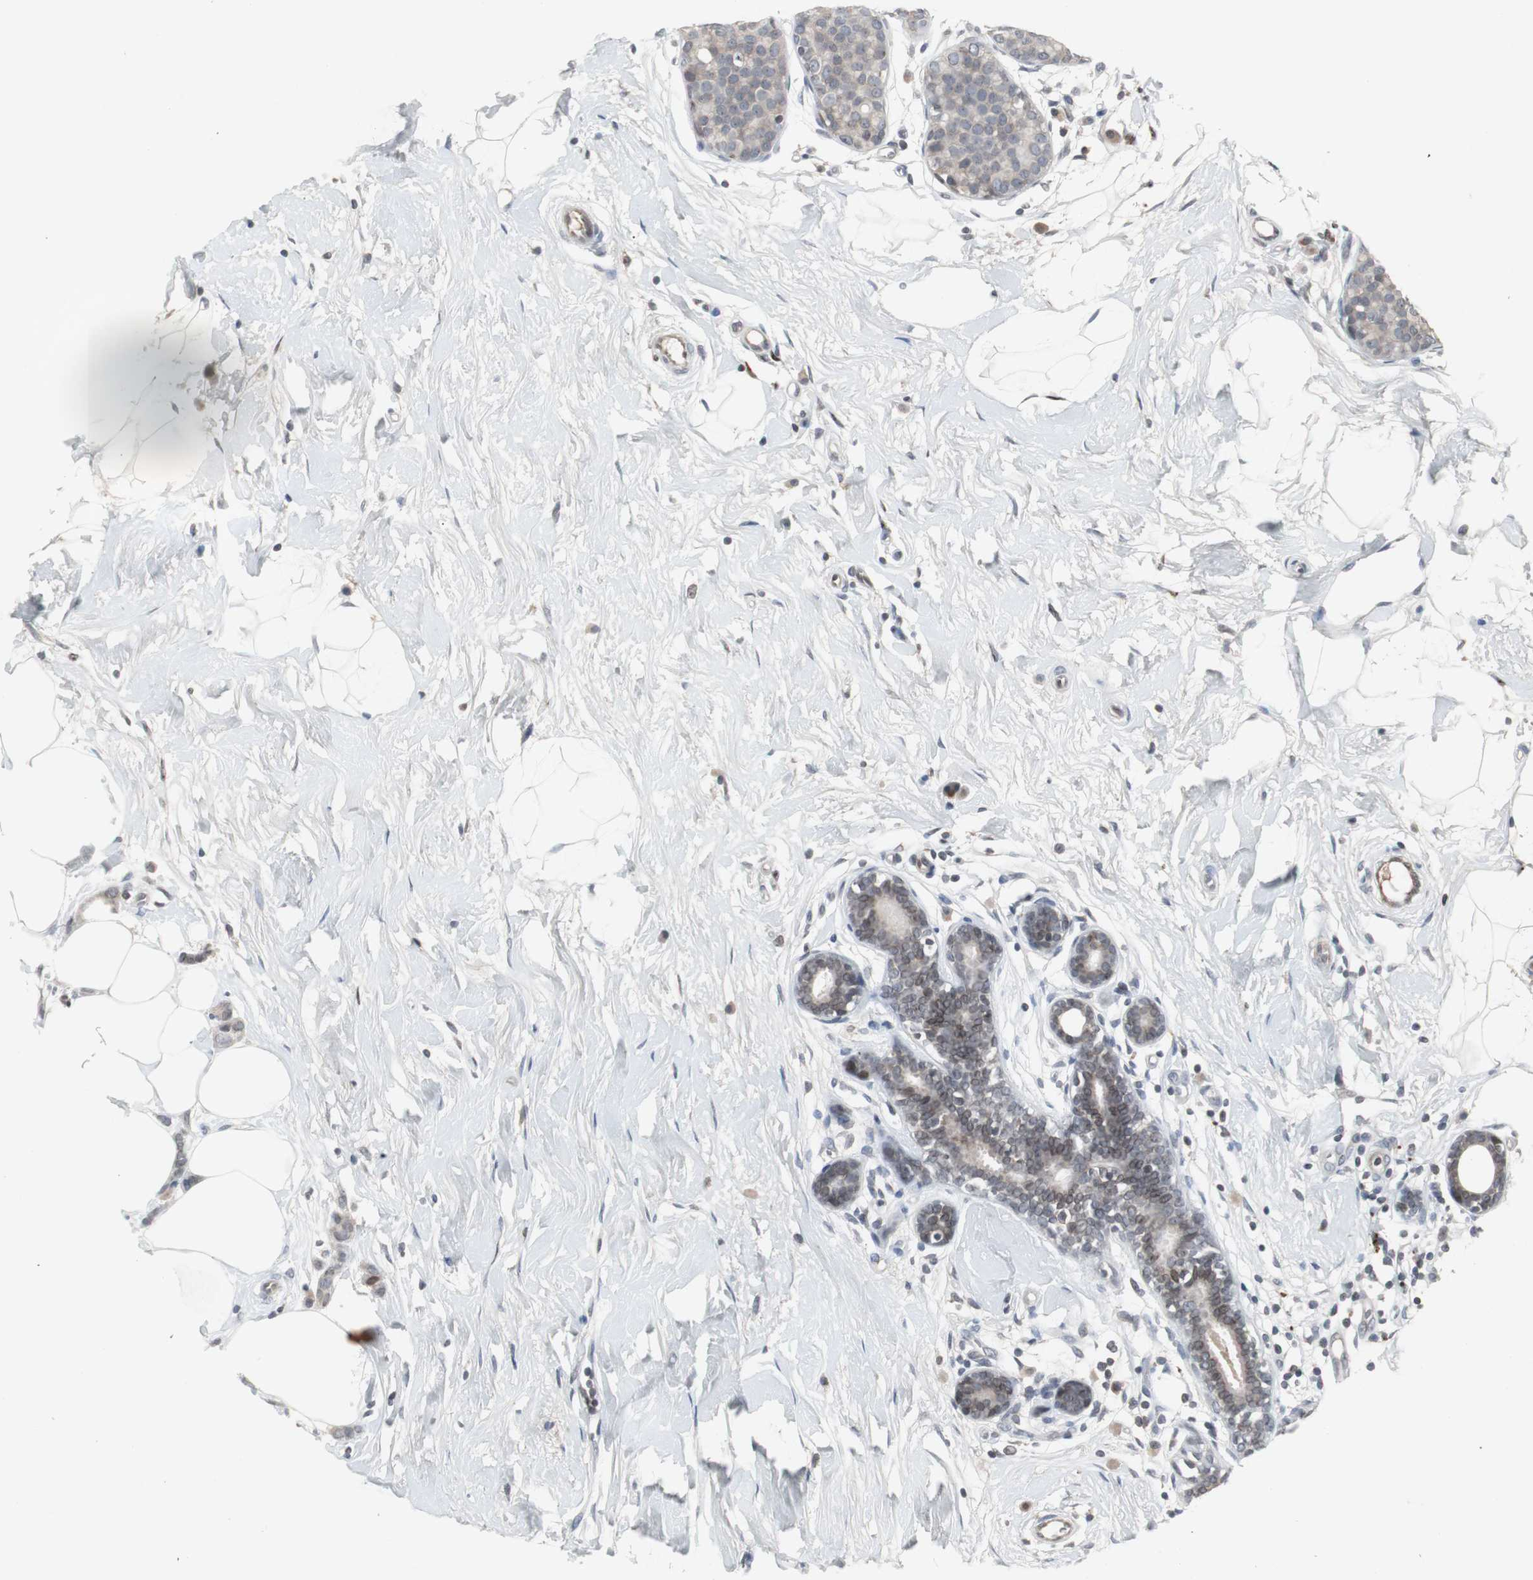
{"staining": {"intensity": "weak", "quantity": "<25%", "location": "cytoplasmic/membranous"}, "tissue": "breast cancer", "cell_type": "Tumor cells", "image_type": "cancer", "snomed": [{"axis": "morphology", "description": "Lobular carcinoma, in situ"}, {"axis": "morphology", "description": "Lobular carcinoma"}, {"axis": "topography", "description": "Breast"}], "caption": "Histopathology image shows no significant protein staining in tumor cells of lobular carcinoma (breast).", "gene": "ZNF396", "patient": {"sex": "female", "age": 41}}